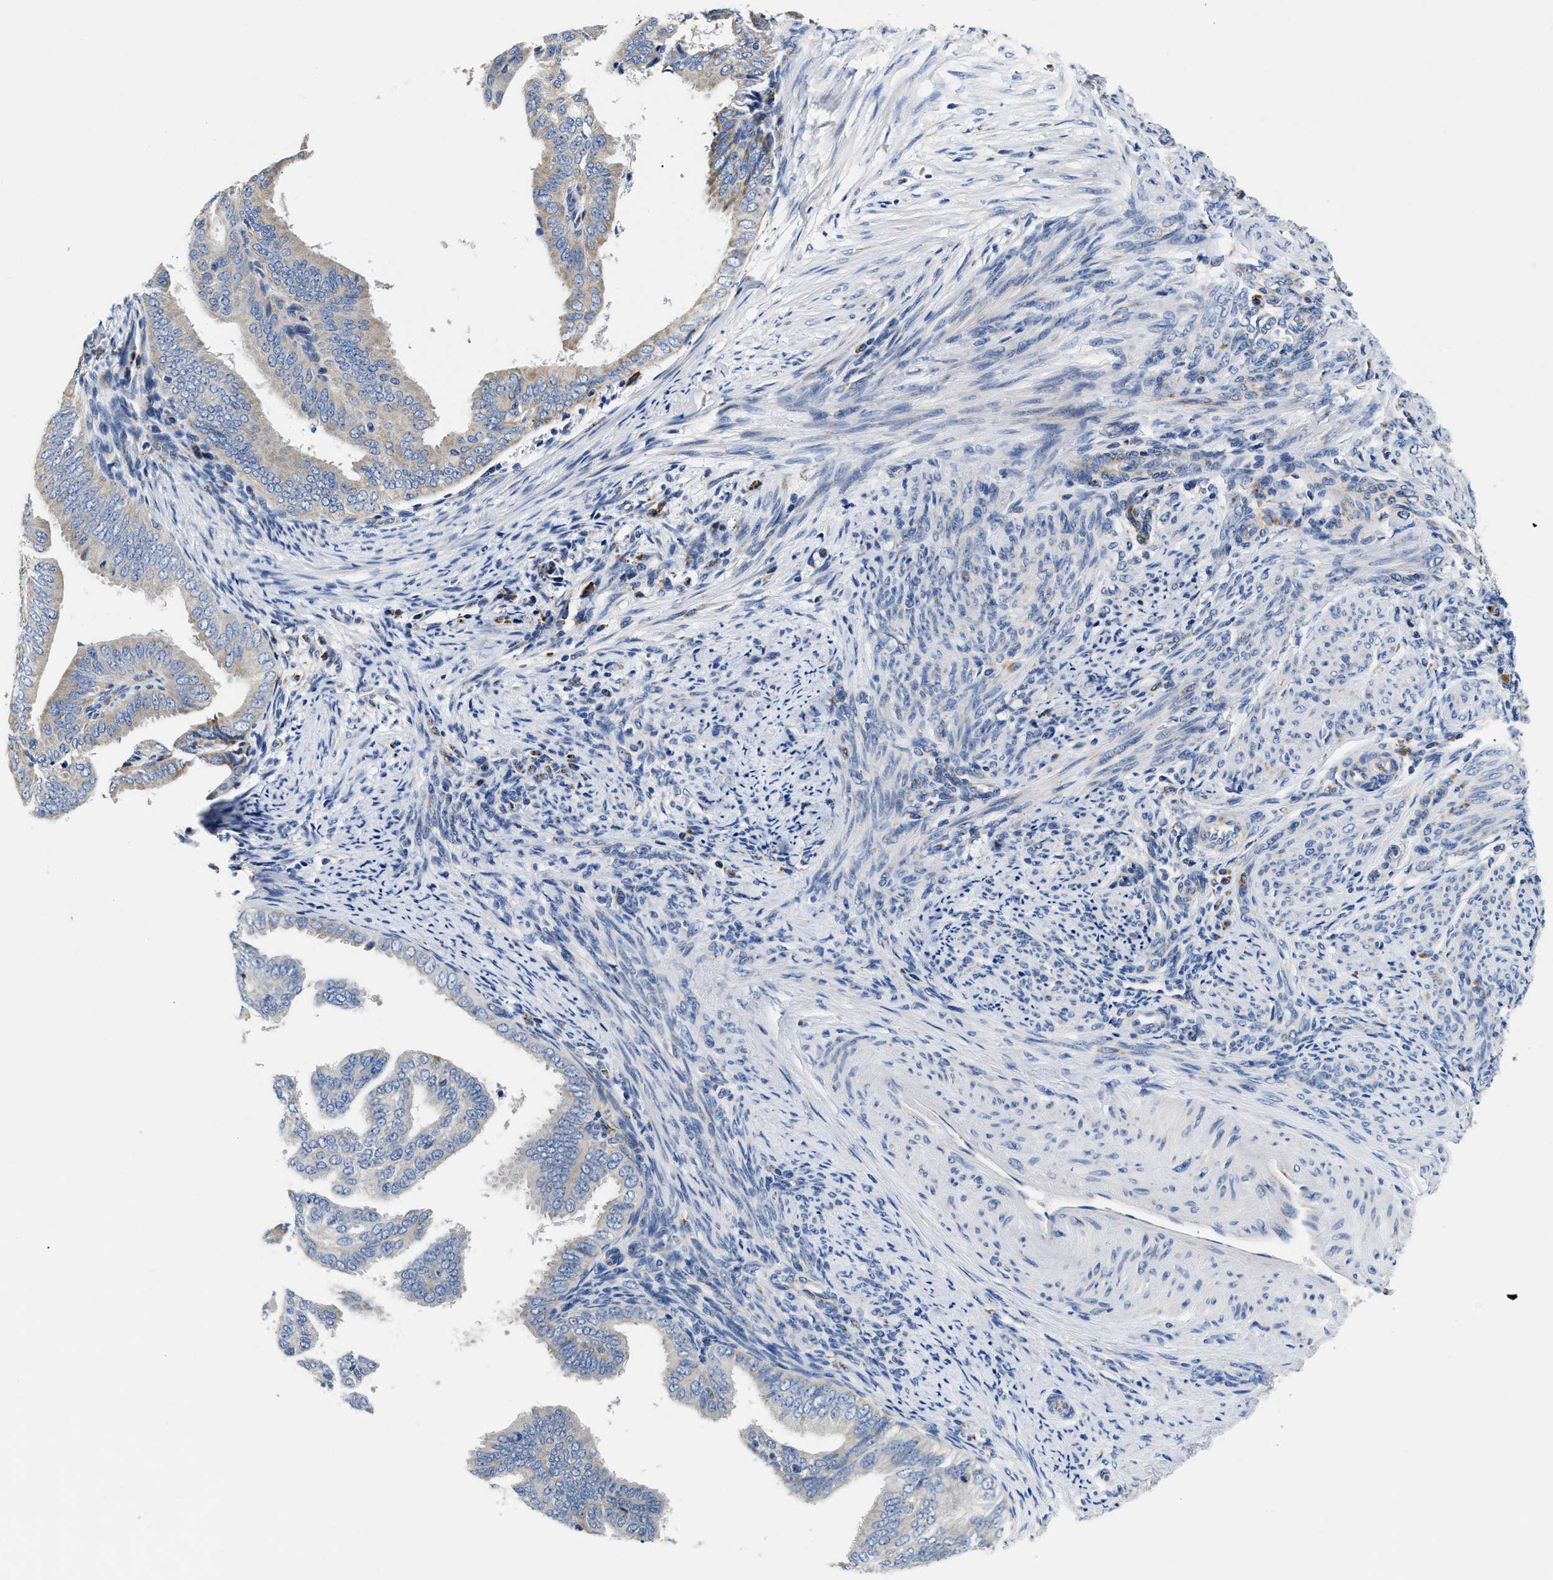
{"staining": {"intensity": "weak", "quantity": "25%-75%", "location": "cytoplasmic/membranous"}, "tissue": "endometrial cancer", "cell_type": "Tumor cells", "image_type": "cancer", "snomed": [{"axis": "morphology", "description": "Adenocarcinoma, NOS"}, {"axis": "topography", "description": "Endometrium"}], "caption": "Approximately 25%-75% of tumor cells in human endometrial adenocarcinoma exhibit weak cytoplasmic/membranous protein positivity as visualized by brown immunohistochemical staining.", "gene": "ACADVL", "patient": {"sex": "female", "age": 58}}